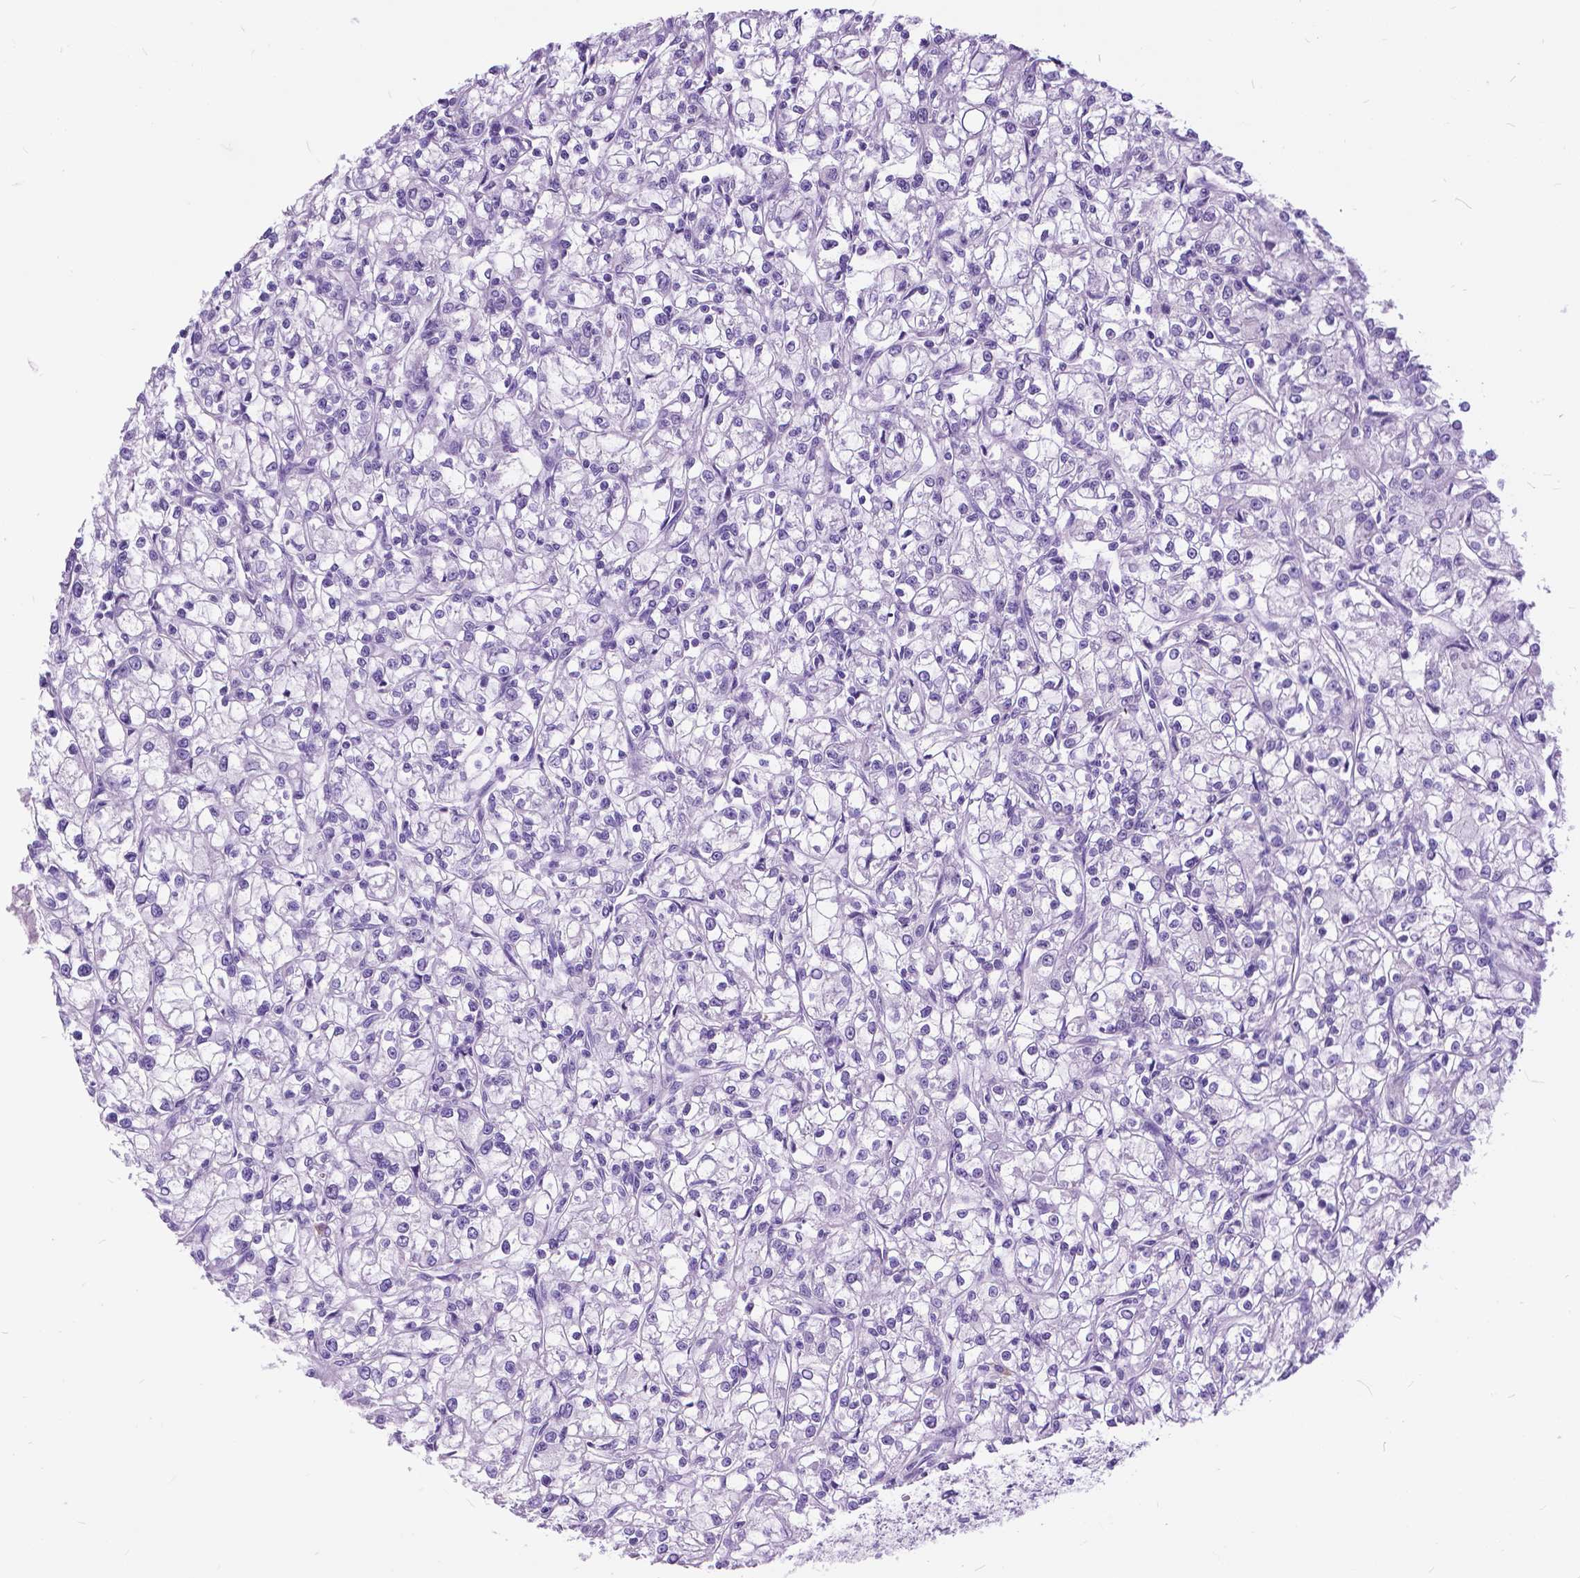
{"staining": {"intensity": "negative", "quantity": "none", "location": "none"}, "tissue": "renal cancer", "cell_type": "Tumor cells", "image_type": "cancer", "snomed": [{"axis": "morphology", "description": "Adenocarcinoma, NOS"}, {"axis": "topography", "description": "Kidney"}], "caption": "The IHC image has no significant positivity in tumor cells of renal cancer tissue.", "gene": "BSND", "patient": {"sex": "female", "age": 59}}